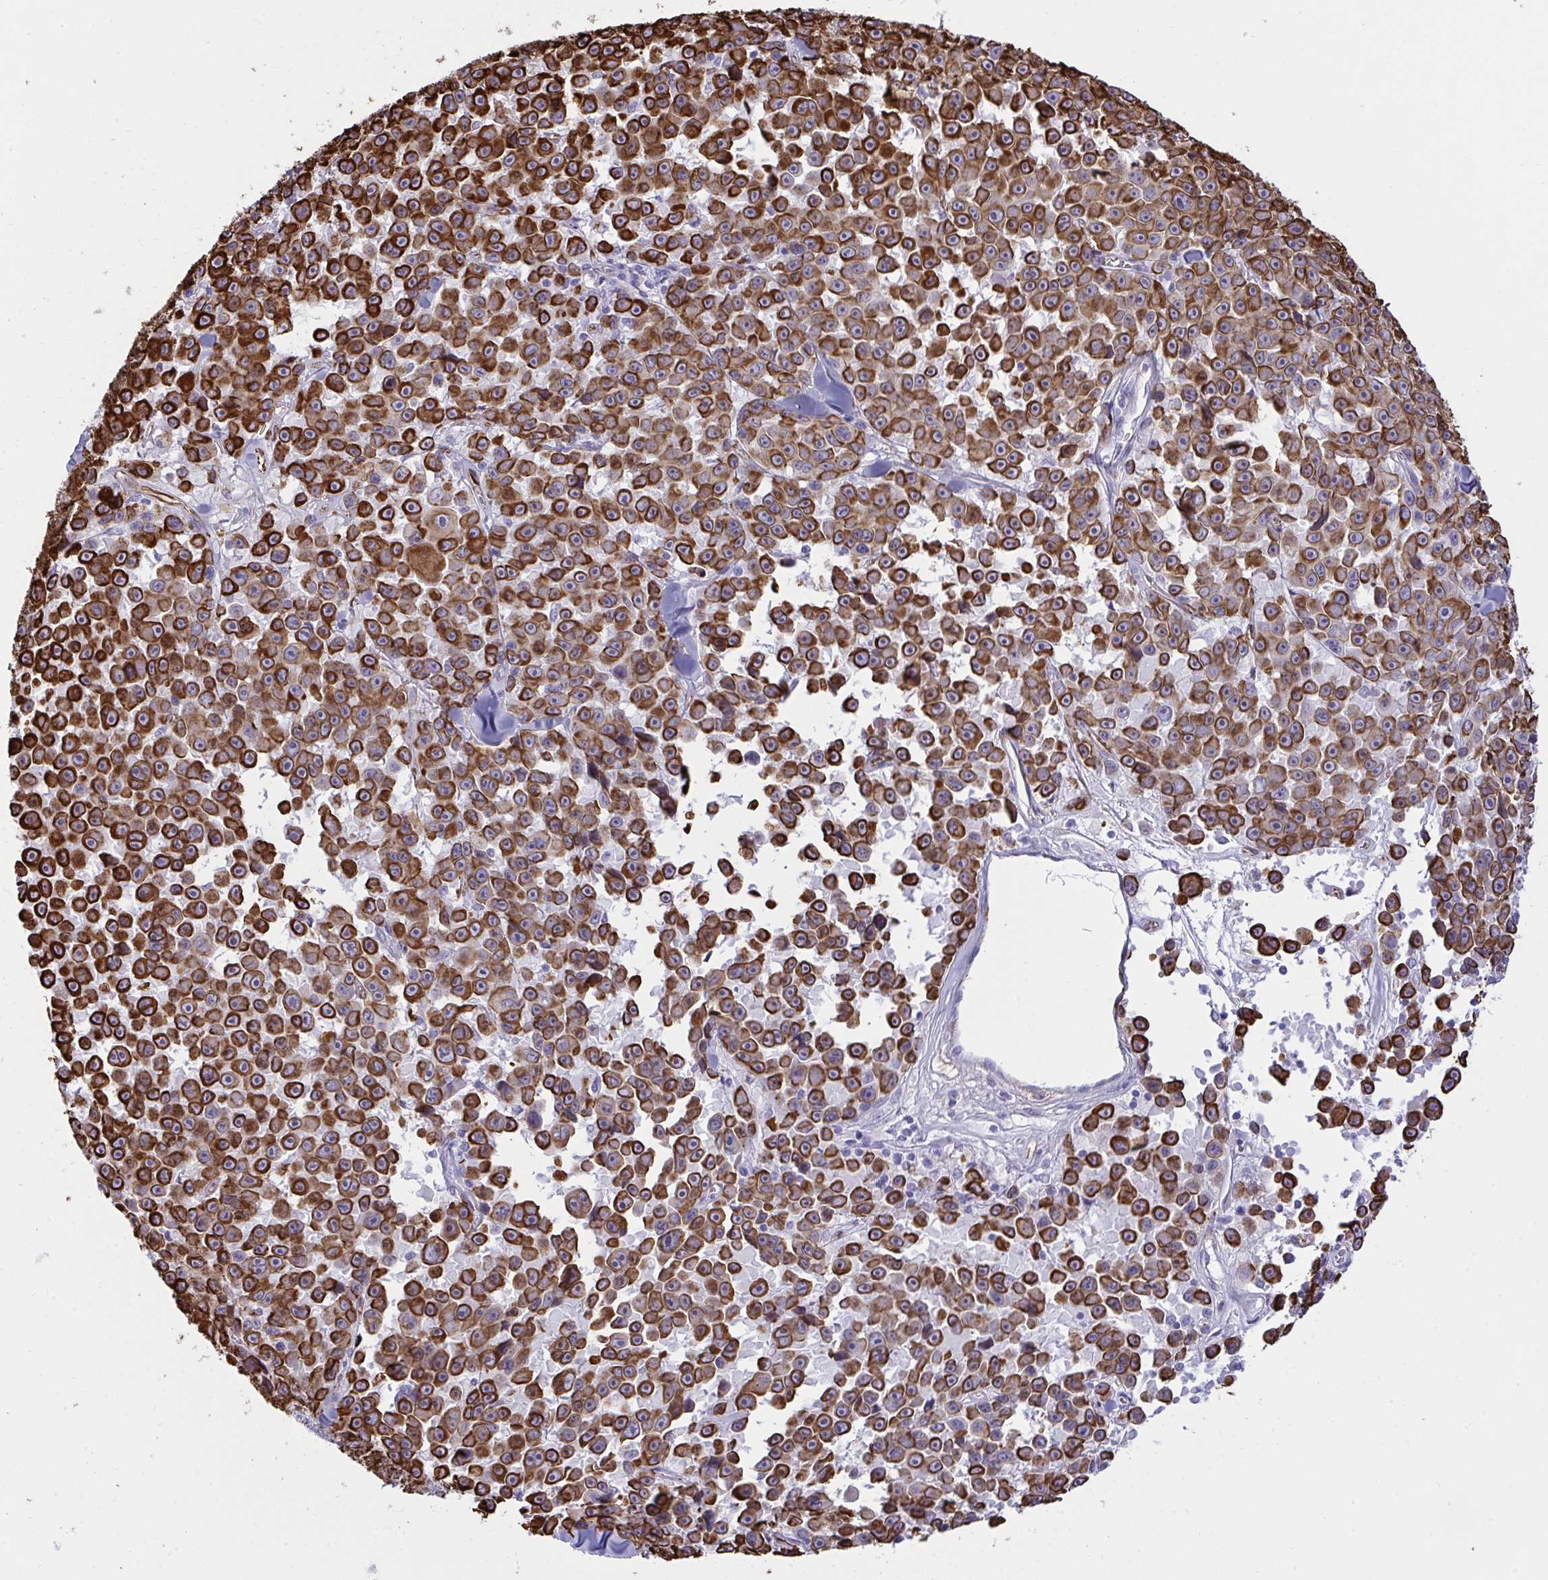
{"staining": {"intensity": "strong", "quantity": ">75%", "location": "cytoplasmic/membranous"}, "tissue": "melanoma", "cell_type": "Tumor cells", "image_type": "cancer", "snomed": [{"axis": "morphology", "description": "Malignant melanoma, NOS"}, {"axis": "topography", "description": "Skin"}], "caption": "Protein analysis of malignant melanoma tissue reveals strong cytoplasmic/membranous positivity in approximately >75% of tumor cells.", "gene": "SLC35B1", "patient": {"sex": "female", "age": 66}}